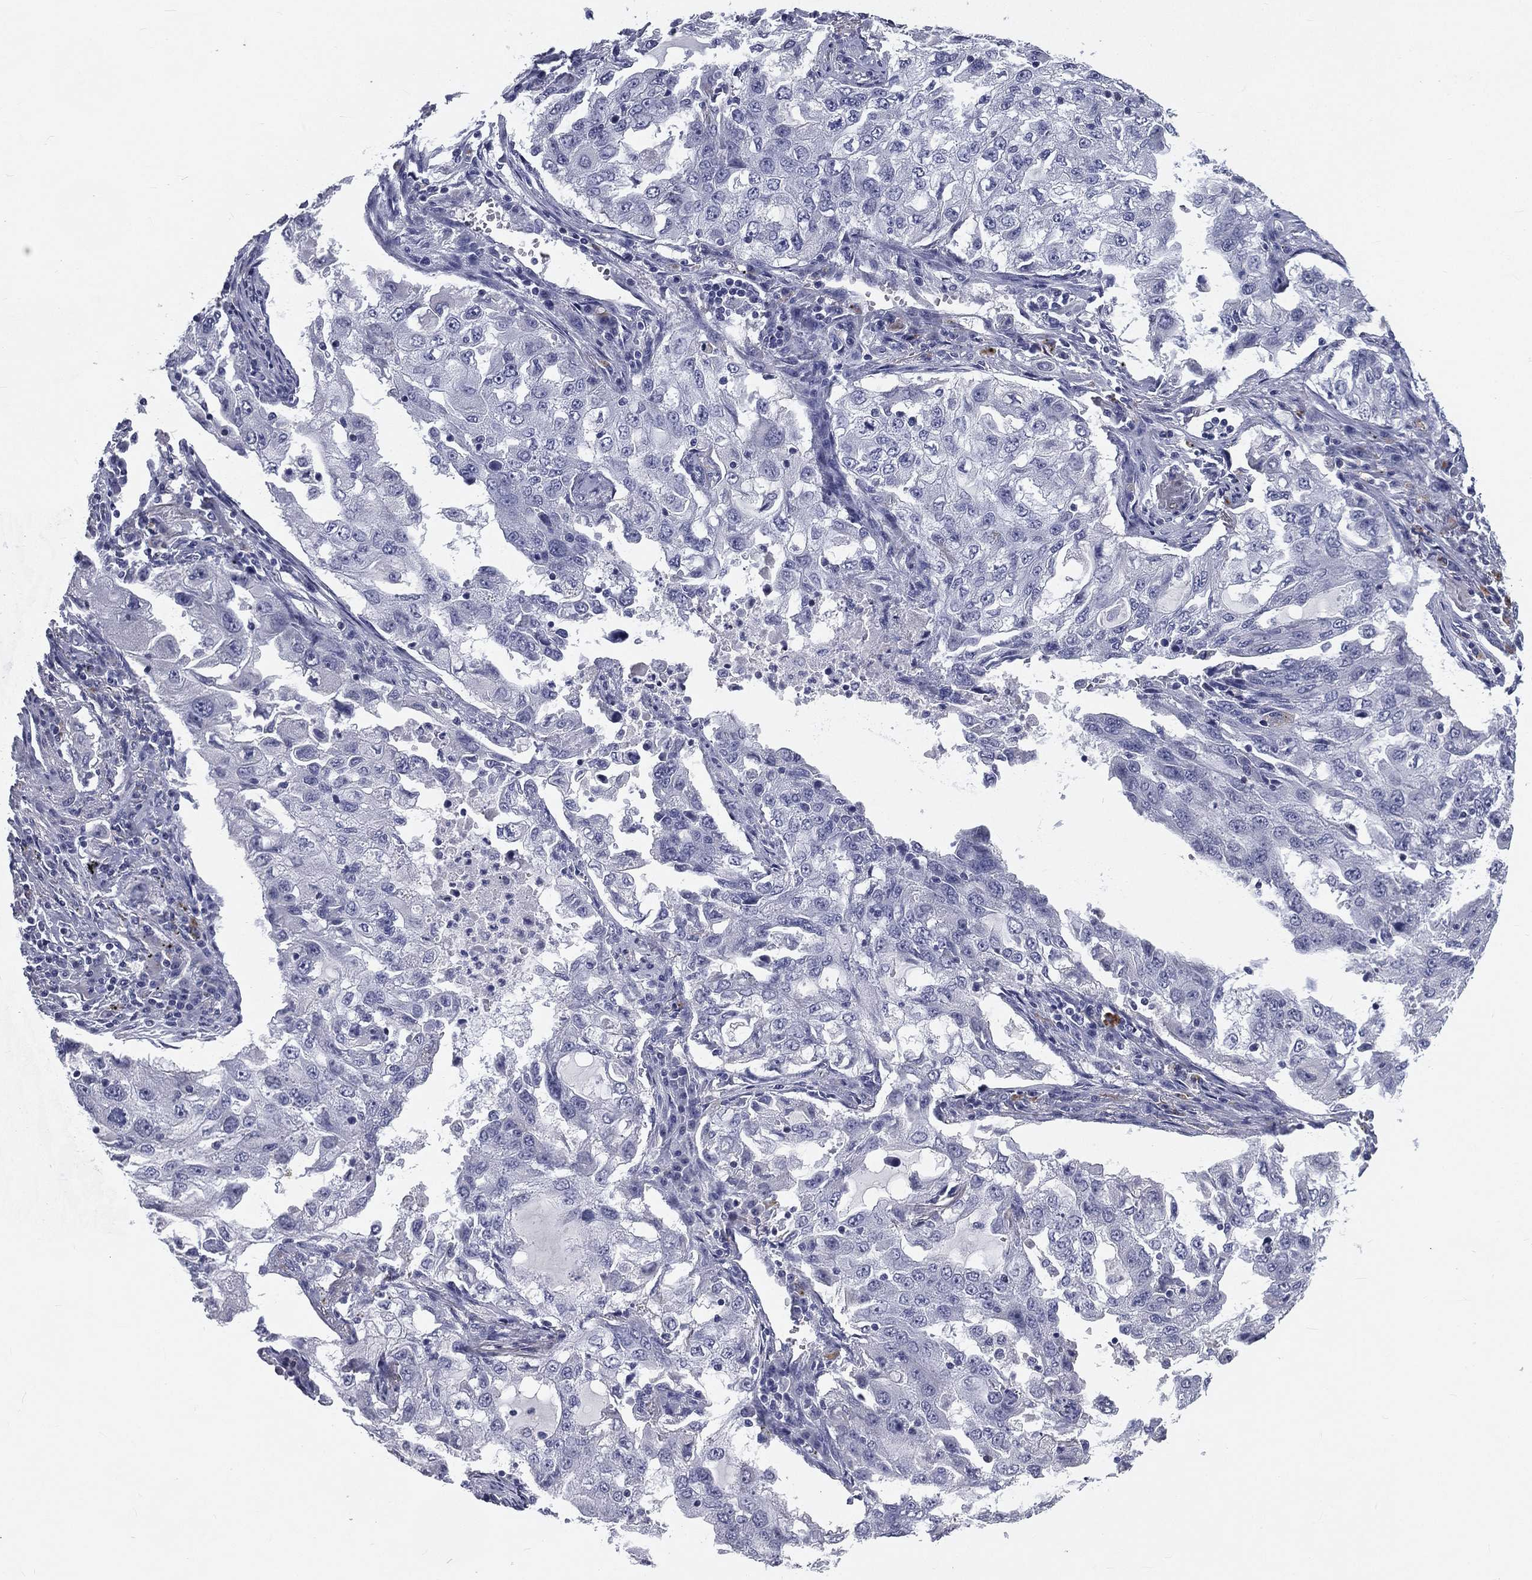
{"staining": {"intensity": "negative", "quantity": "none", "location": "none"}, "tissue": "lung cancer", "cell_type": "Tumor cells", "image_type": "cancer", "snomed": [{"axis": "morphology", "description": "Adenocarcinoma, NOS"}, {"axis": "topography", "description": "Lung"}], "caption": "The image demonstrates no staining of tumor cells in lung cancer (adenocarcinoma). The staining is performed using DAB brown chromogen with nuclei counter-stained in using hematoxylin.", "gene": "IFT27", "patient": {"sex": "female", "age": 61}}